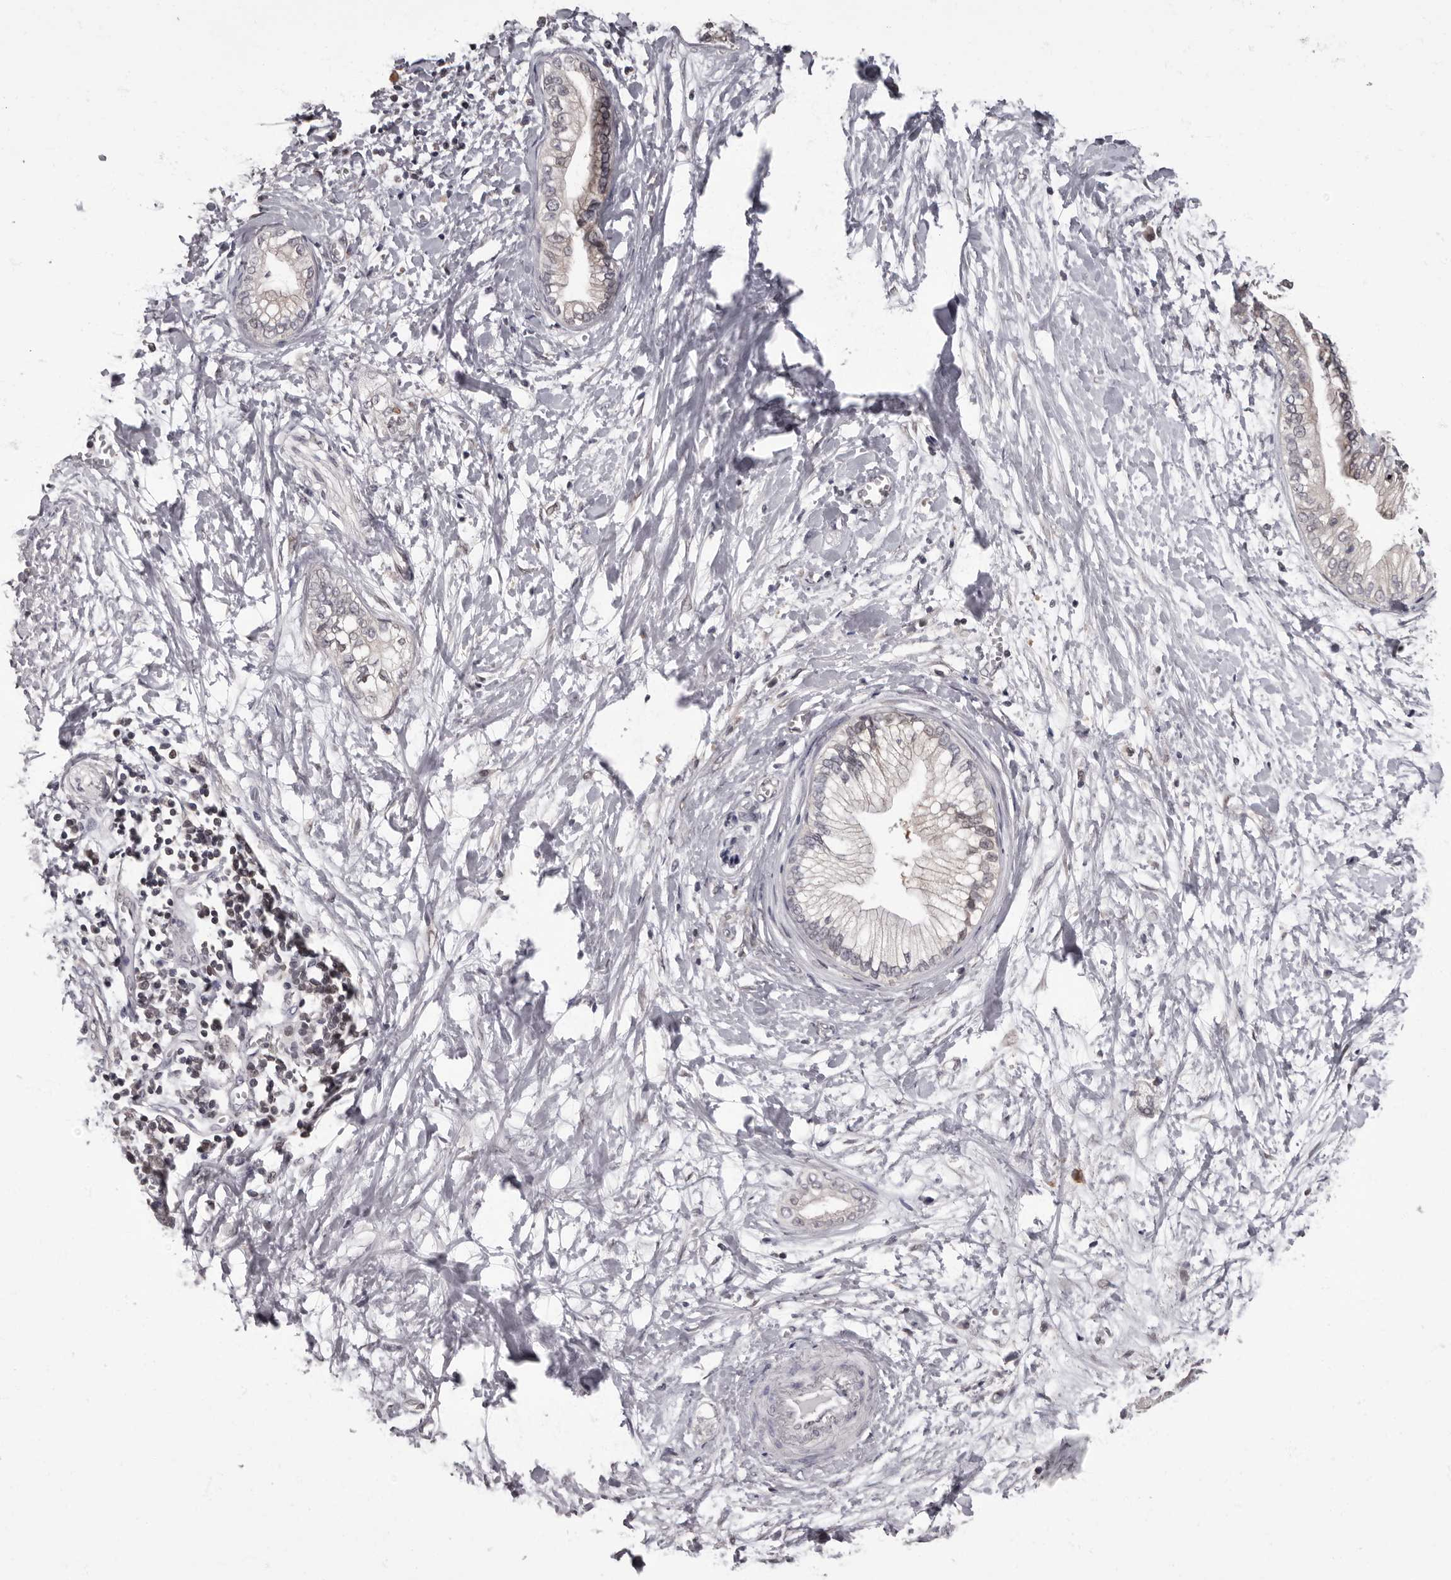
{"staining": {"intensity": "negative", "quantity": "none", "location": "none"}, "tissue": "pancreatic cancer", "cell_type": "Tumor cells", "image_type": "cancer", "snomed": [{"axis": "morphology", "description": "Adenocarcinoma, NOS"}, {"axis": "topography", "description": "Pancreas"}], "caption": "DAB (3,3'-diaminobenzidine) immunohistochemical staining of pancreatic cancer (adenocarcinoma) displays no significant staining in tumor cells.", "gene": "C1orf50", "patient": {"sex": "male", "age": 68}}